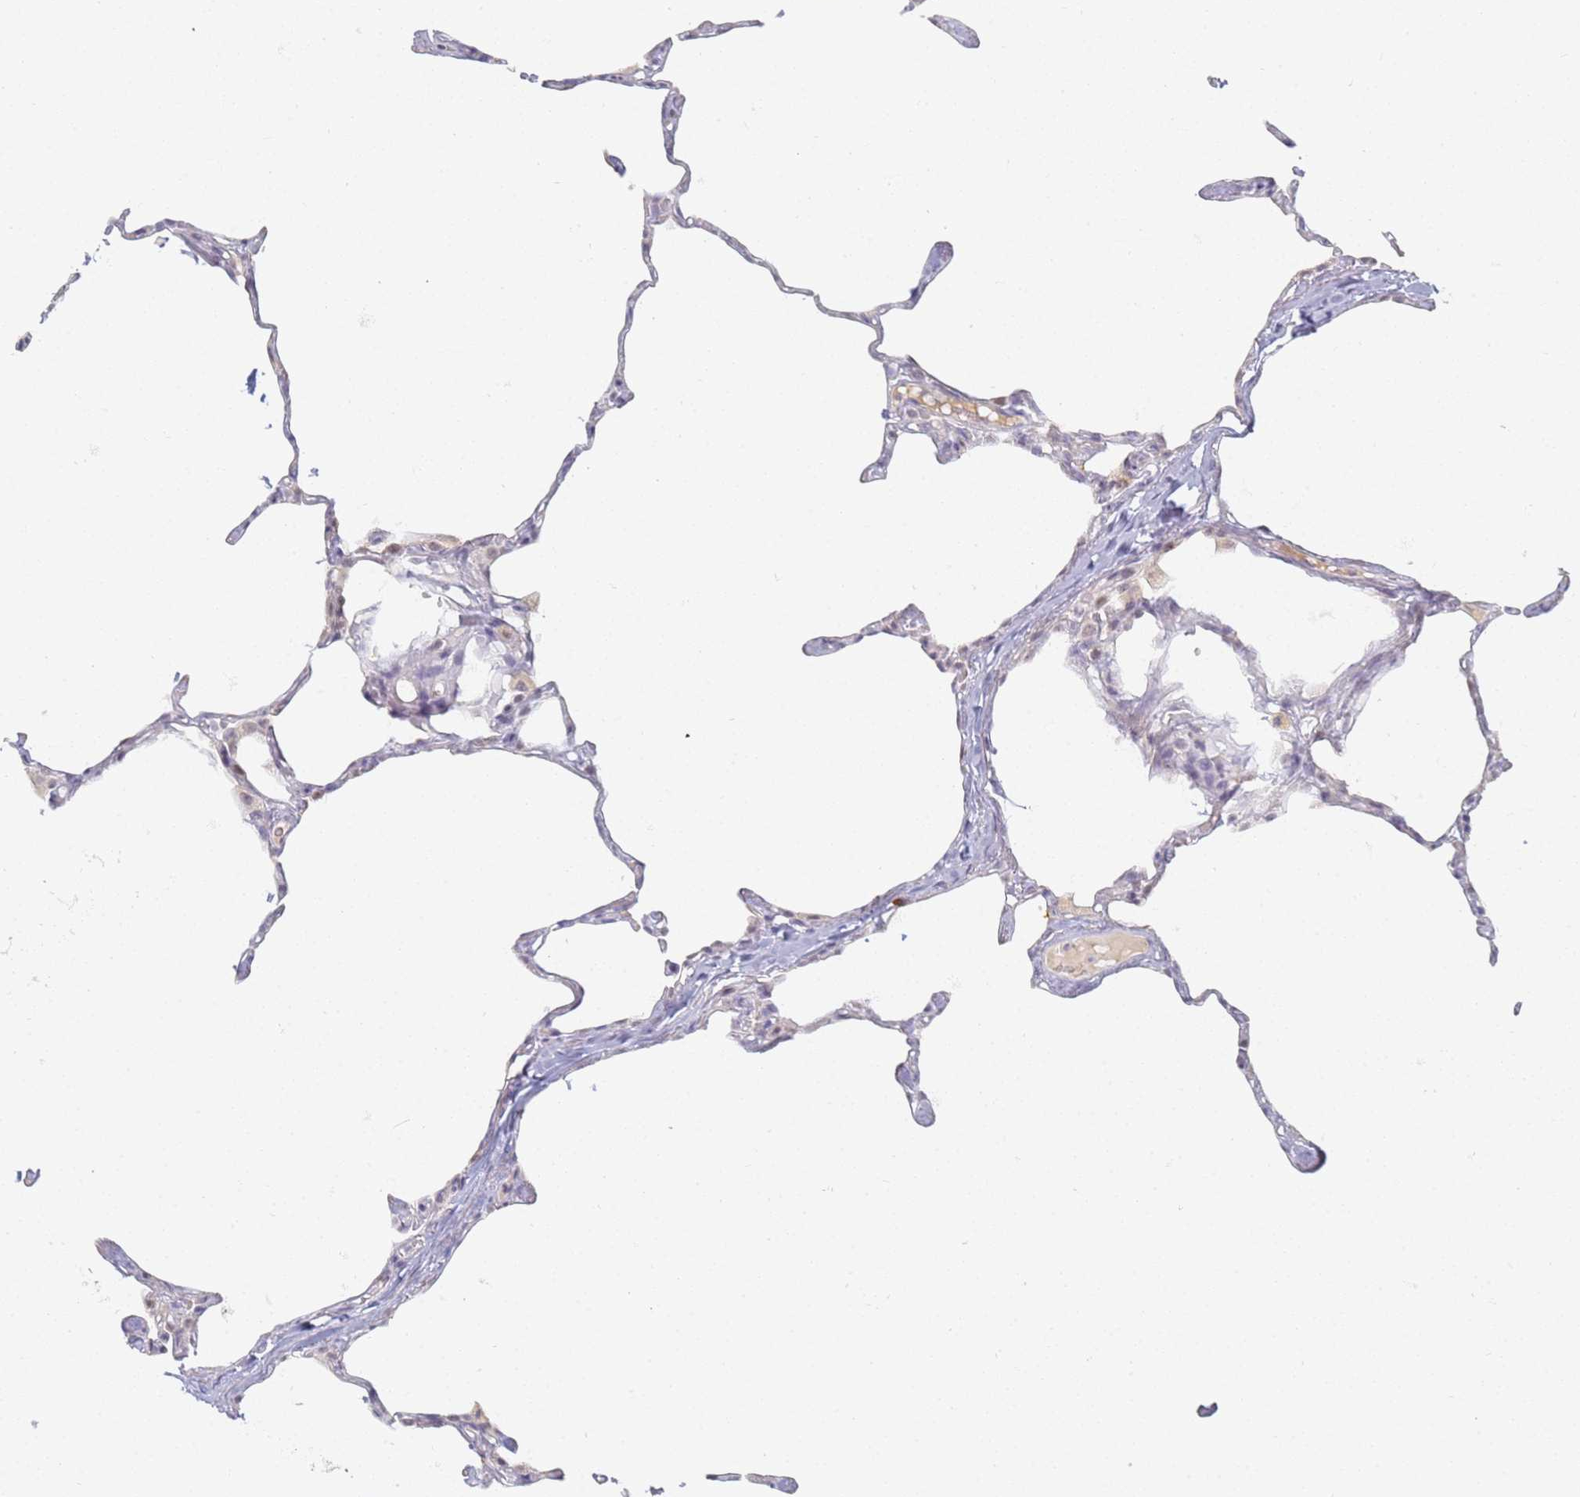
{"staining": {"intensity": "negative", "quantity": "none", "location": "none"}, "tissue": "lung", "cell_type": "Alveolar cells", "image_type": "normal", "snomed": [{"axis": "morphology", "description": "Normal tissue, NOS"}, {"axis": "topography", "description": "Lung"}], "caption": "The micrograph demonstrates no staining of alveolar cells in normal lung.", "gene": "SLC38A9", "patient": {"sex": "male", "age": 65}}